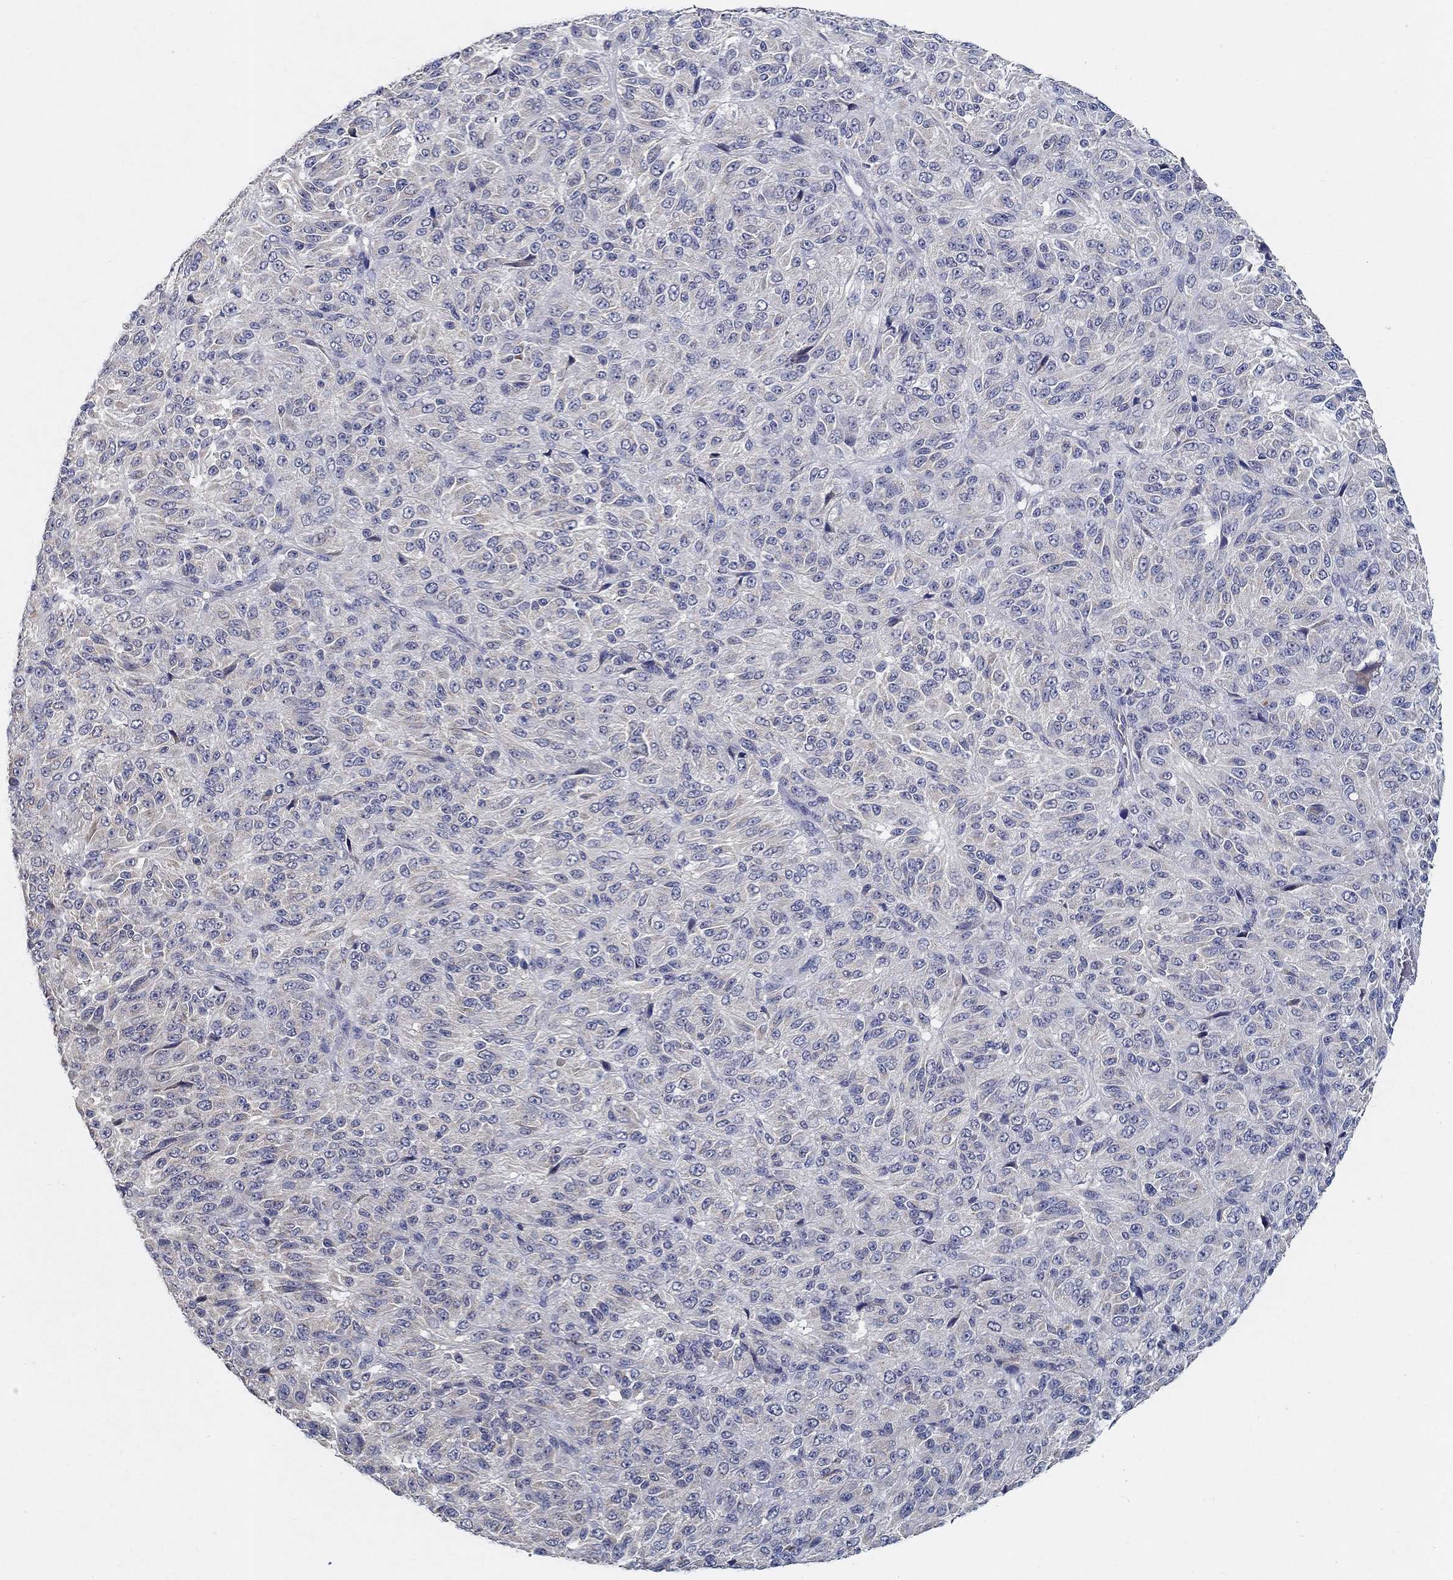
{"staining": {"intensity": "negative", "quantity": "none", "location": "none"}, "tissue": "melanoma", "cell_type": "Tumor cells", "image_type": "cancer", "snomed": [{"axis": "morphology", "description": "Malignant melanoma, Metastatic site"}, {"axis": "topography", "description": "Brain"}], "caption": "Immunohistochemistry (IHC) micrograph of human melanoma stained for a protein (brown), which shows no positivity in tumor cells.", "gene": "PROZ", "patient": {"sex": "female", "age": 56}}